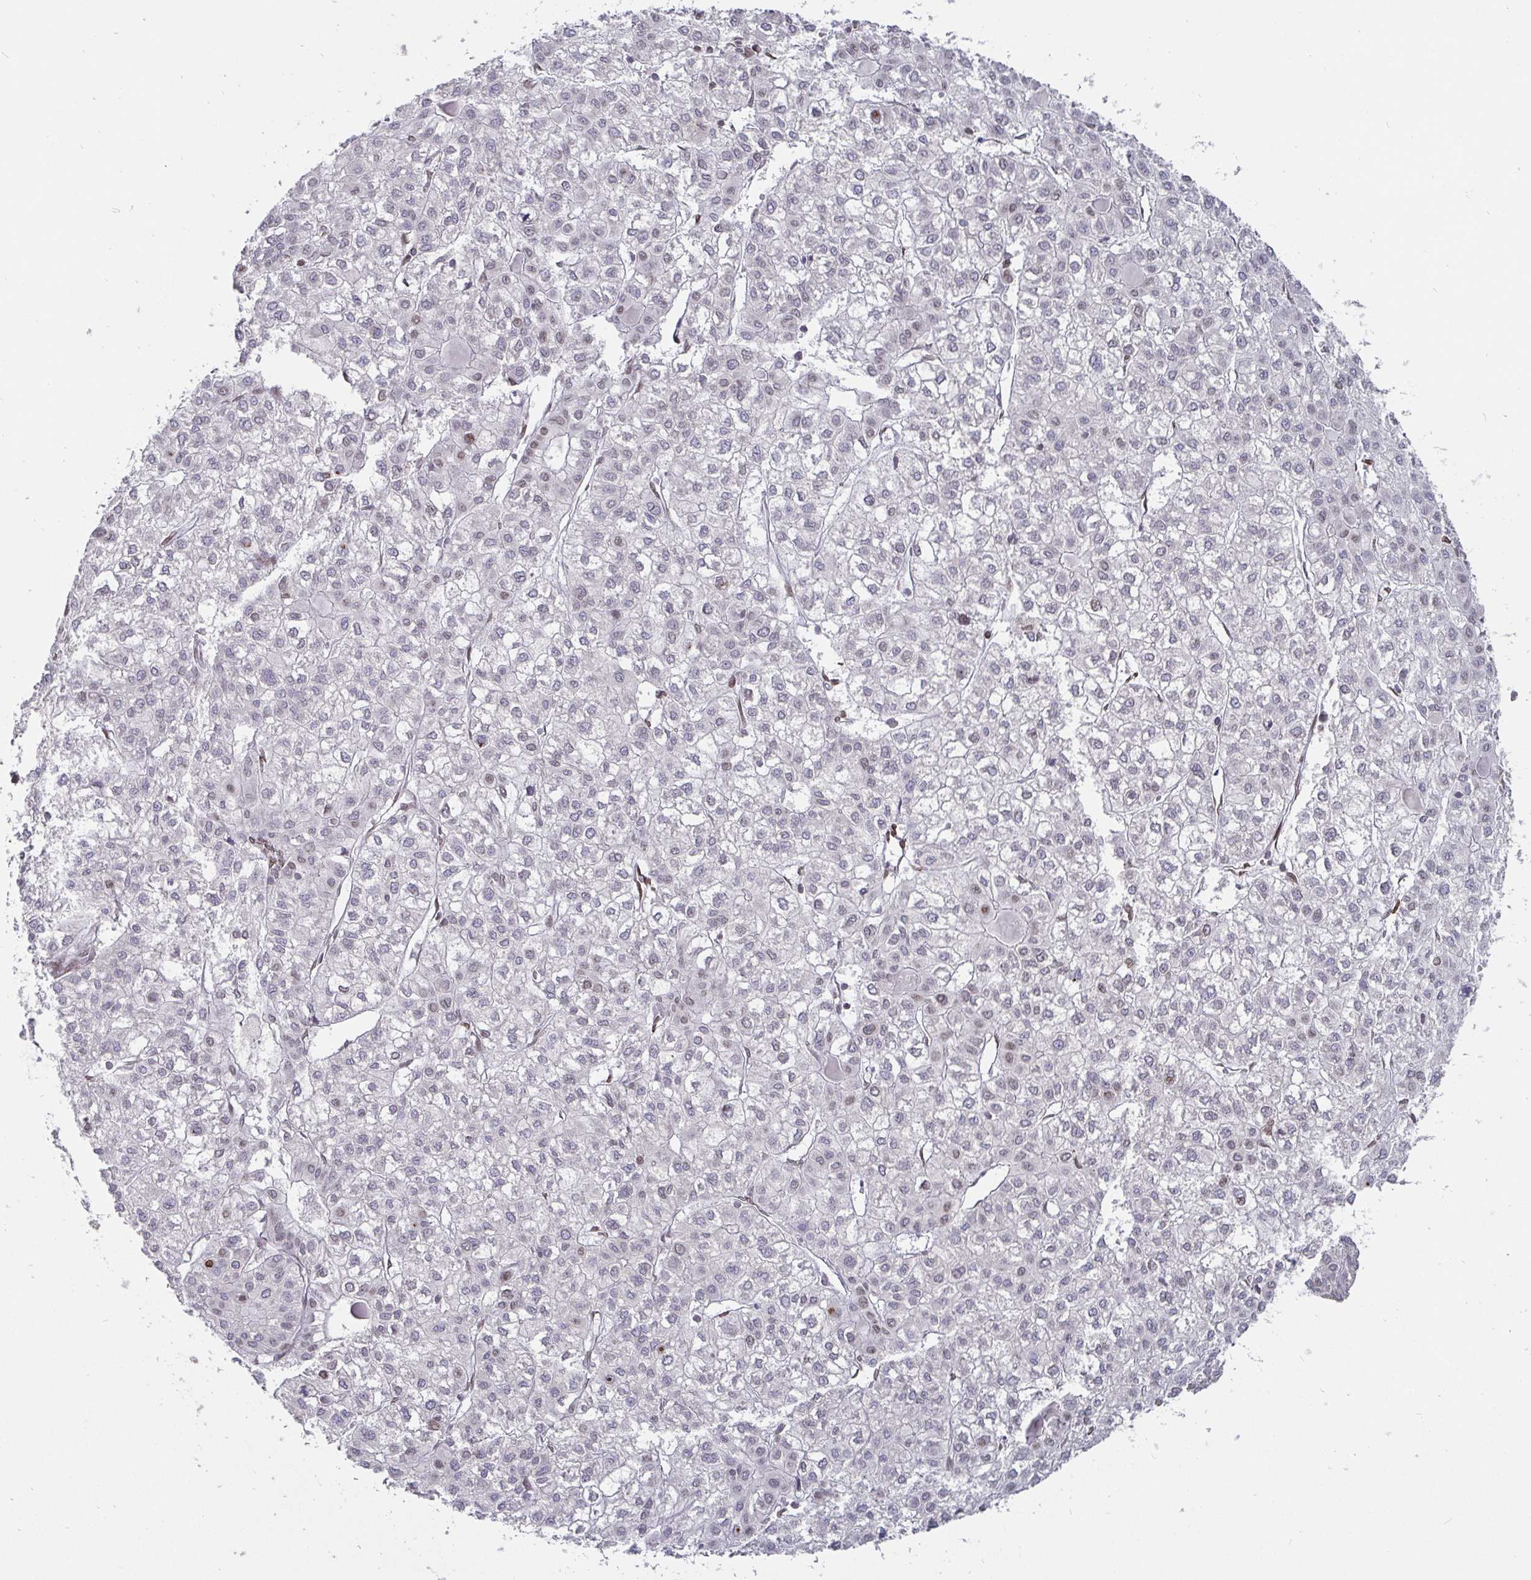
{"staining": {"intensity": "negative", "quantity": "none", "location": "none"}, "tissue": "liver cancer", "cell_type": "Tumor cells", "image_type": "cancer", "snomed": [{"axis": "morphology", "description": "Carcinoma, Hepatocellular, NOS"}, {"axis": "topography", "description": "Liver"}], "caption": "The histopathology image shows no staining of tumor cells in liver cancer (hepatocellular carcinoma).", "gene": "EMD", "patient": {"sex": "female", "age": 43}}